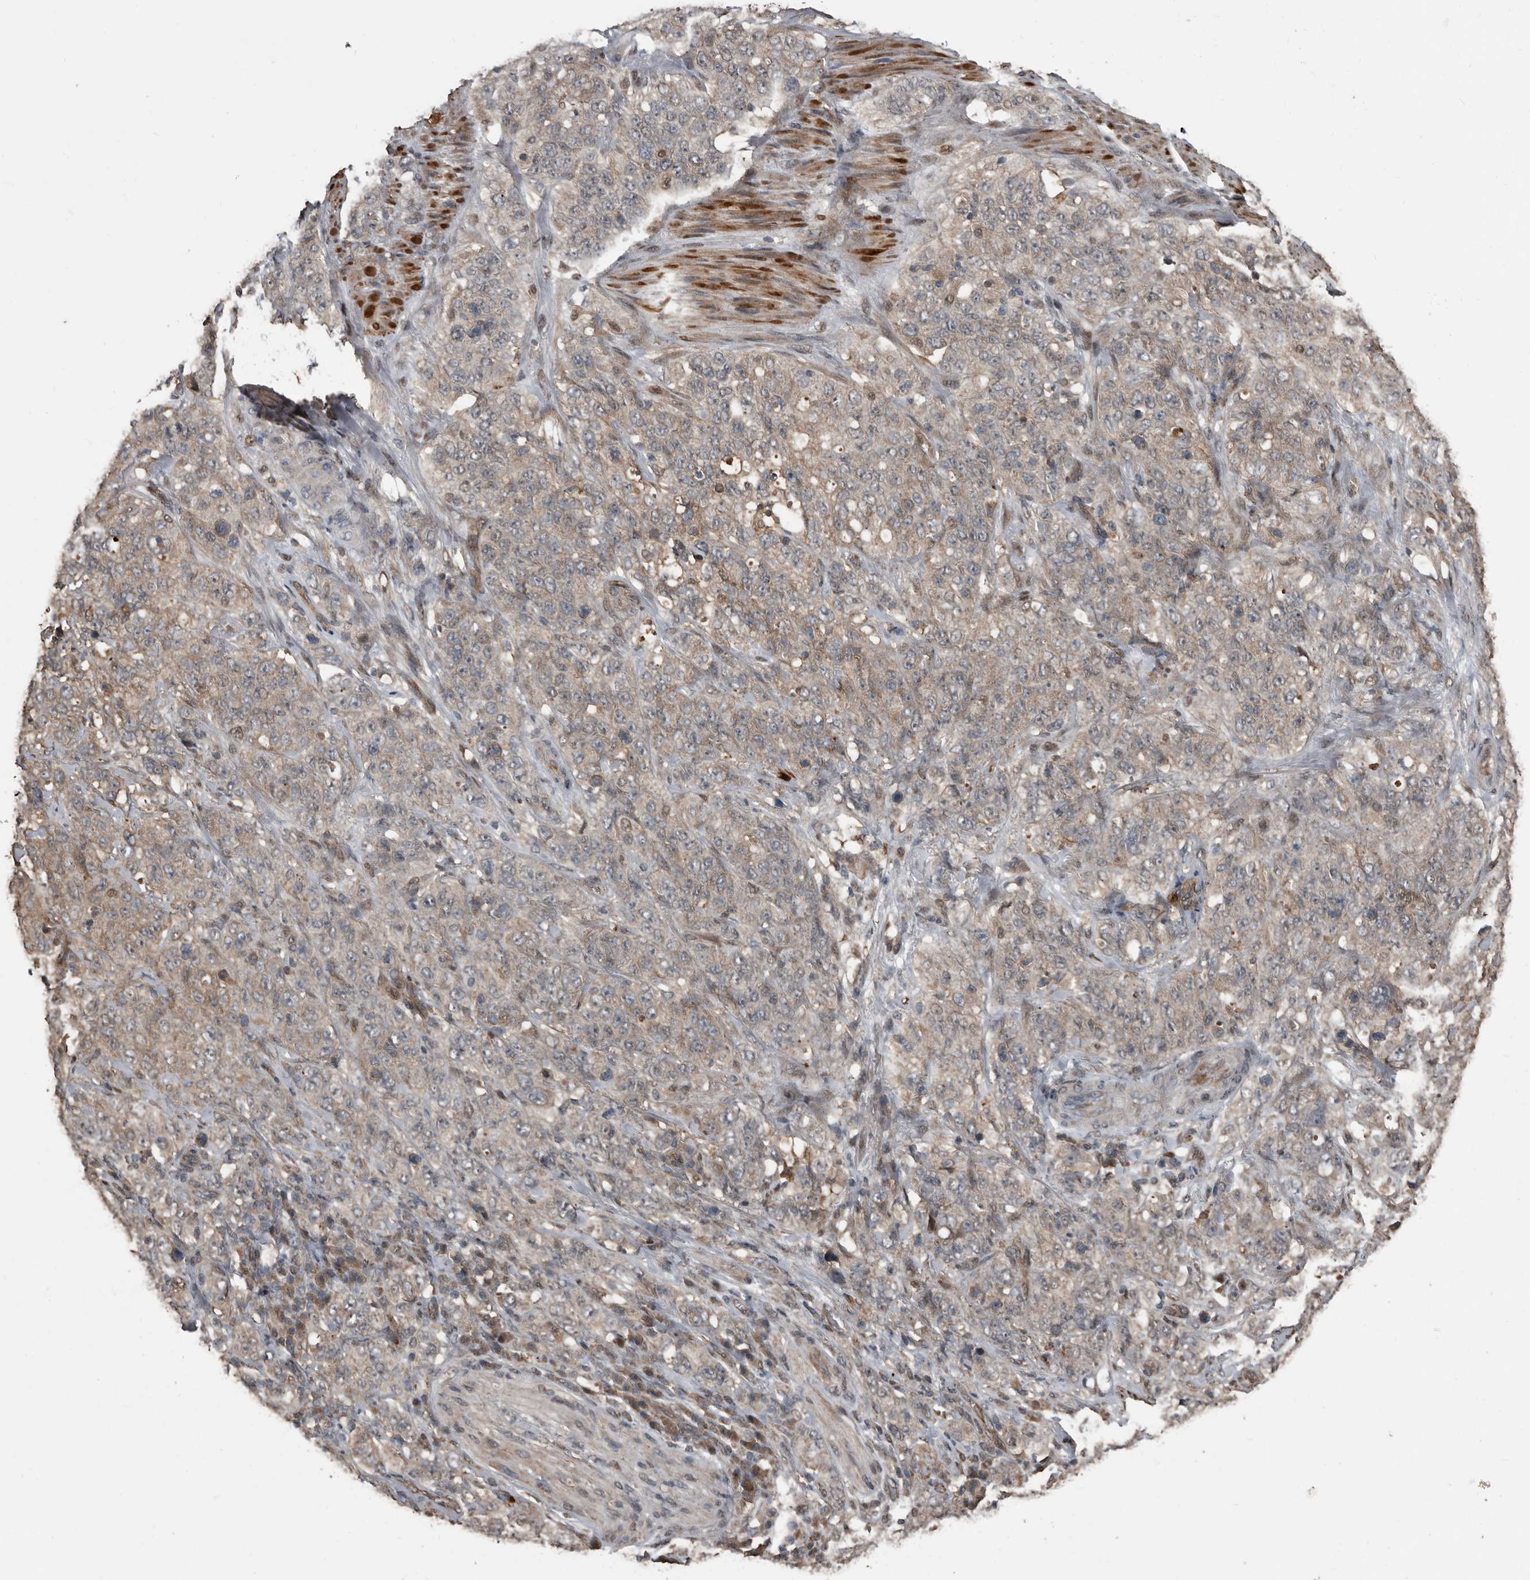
{"staining": {"intensity": "weak", "quantity": ">75%", "location": "cytoplasmic/membranous"}, "tissue": "stomach cancer", "cell_type": "Tumor cells", "image_type": "cancer", "snomed": [{"axis": "morphology", "description": "Adenocarcinoma, NOS"}, {"axis": "topography", "description": "Stomach"}], "caption": "Stomach cancer (adenocarcinoma) stained with immunohistochemistry (IHC) exhibits weak cytoplasmic/membranous positivity in approximately >75% of tumor cells. Immunohistochemistry (ihc) stains the protein in brown and the nuclei are stained blue.", "gene": "FSBP", "patient": {"sex": "male", "age": 48}}